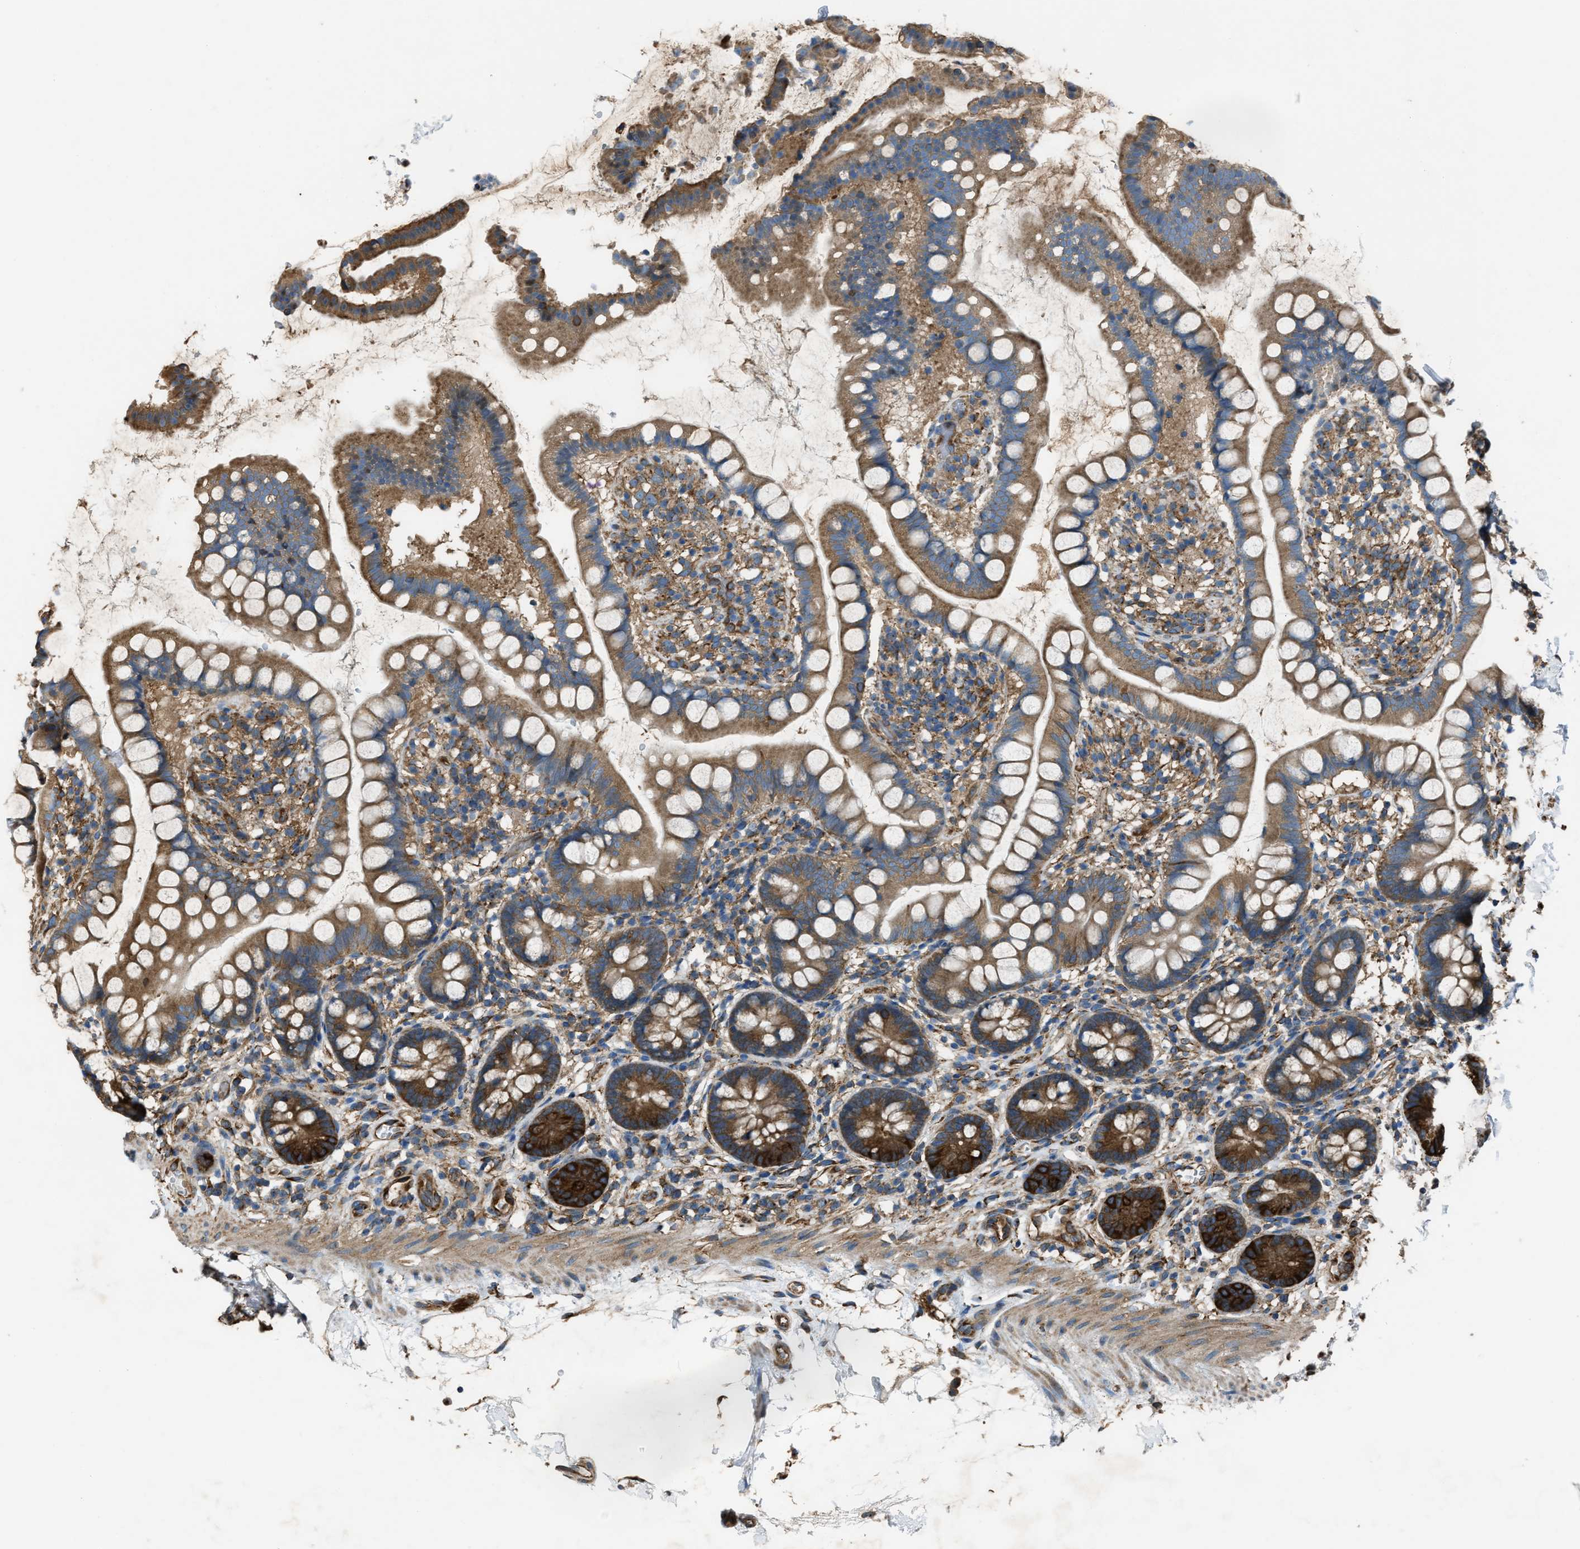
{"staining": {"intensity": "strong", "quantity": ">75%", "location": "cytoplasmic/membranous"}, "tissue": "small intestine", "cell_type": "Glandular cells", "image_type": "normal", "snomed": [{"axis": "morphology", "description": "Normal tissue, NOS"}, {"axis": "topography", "description": "Small intestine"}], "caption": "Protein analysis of benign small intestine reveals strong cytoplasmic/membranous positivity in about >75% of glandular cells.", "gene": "TRPC1", "patient": {"sex": "female", "age": 84}}